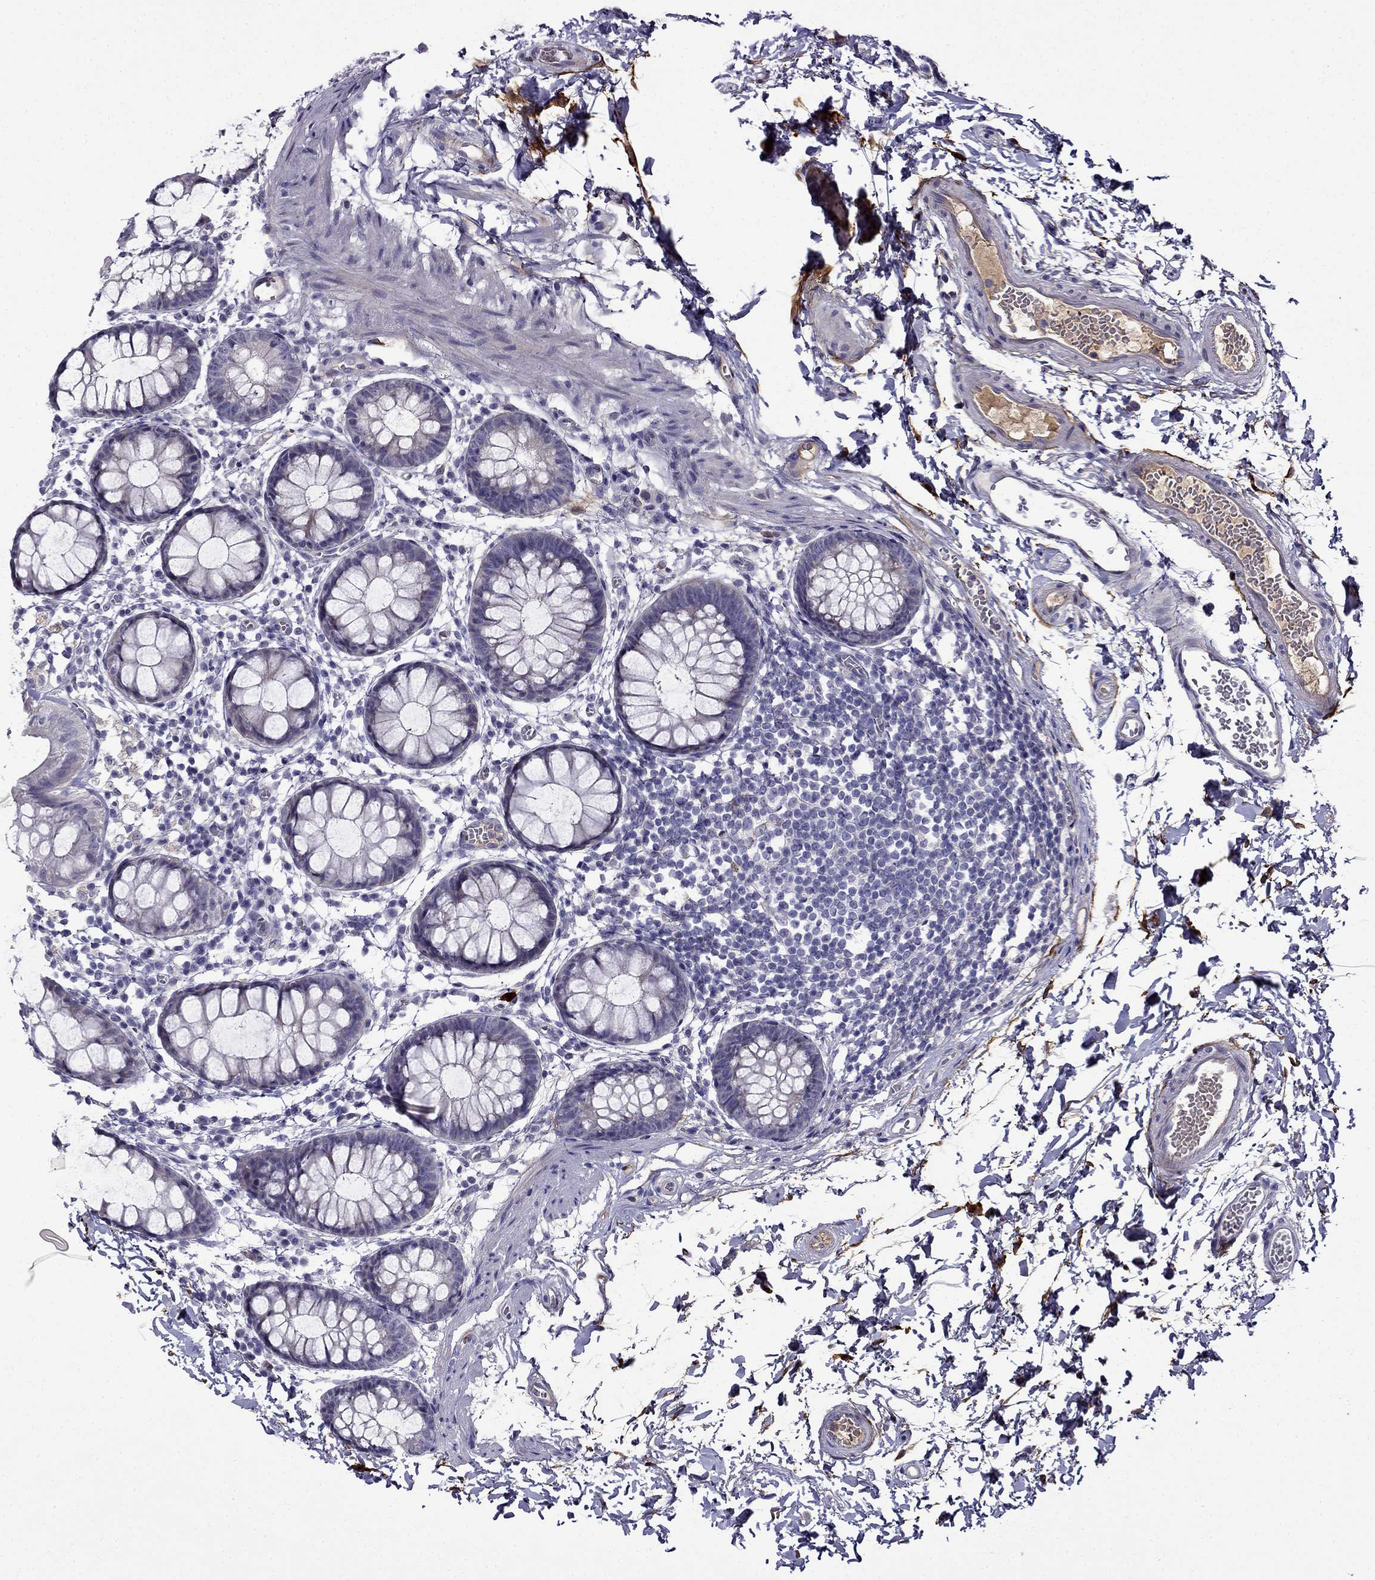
{"staining": {"intensity": "negative", "quantity": "none", "location": "none"}, "tissue": "rectum", "cell_type": "Glandular cells", "image_type": "normal", "snomed": [{"axis": "morphology", "description": "Normal tissue, NOS"}, {"axis": "topography", "description": "Rectum"}], "caption": "The micrograph exhibits no significant positivity in glandular cells of rectum.", "gene": "PI16", "patient": {"sex": "male", "age": 57}}